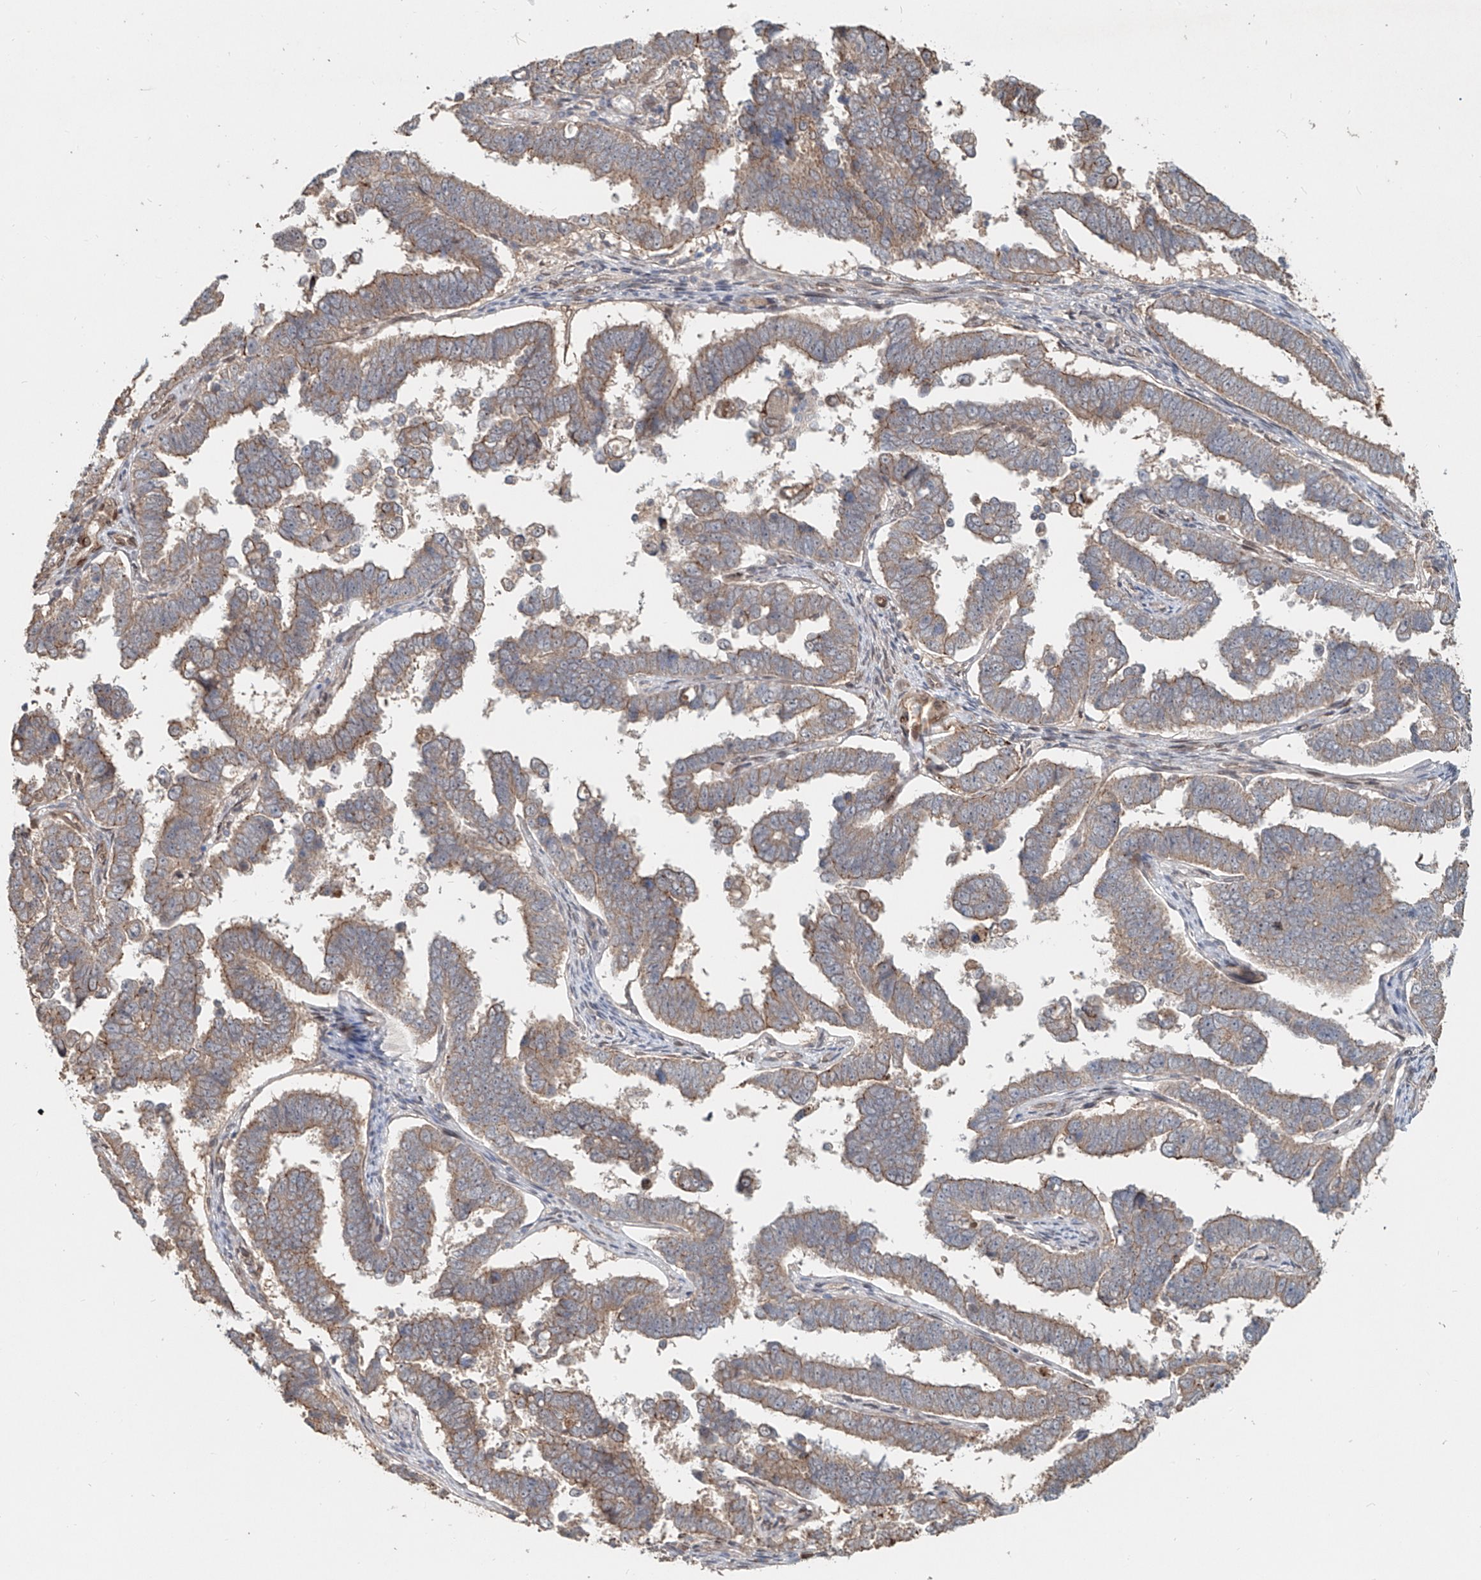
{"staining": {"intensity": "moderate", "quantity": "<25%", "location": "cytoplasmic/membranous"}, "tissue": "endometrial cancer", "cell_type": "Tumor cells", "image_type": "cancer", "snomed": [{"axis": "morphology", "description": "Adenocarcinoma, NOS"}, {"axis": "topography", "description": "Endometrium"}], "caption": "Immunohistochemistry (DAB (3,3'-diaminobenzidine)) staining of endometrial adenocarcinoma demonstrates moderate cytoplasmic/membranous protein positivity in approximately <25% of tumor cells. (DAB IHC, brown staining for protein, blue staining for nuclei).", "gene": "SASH1", "patient": {"sex": "female", "age": 75}}